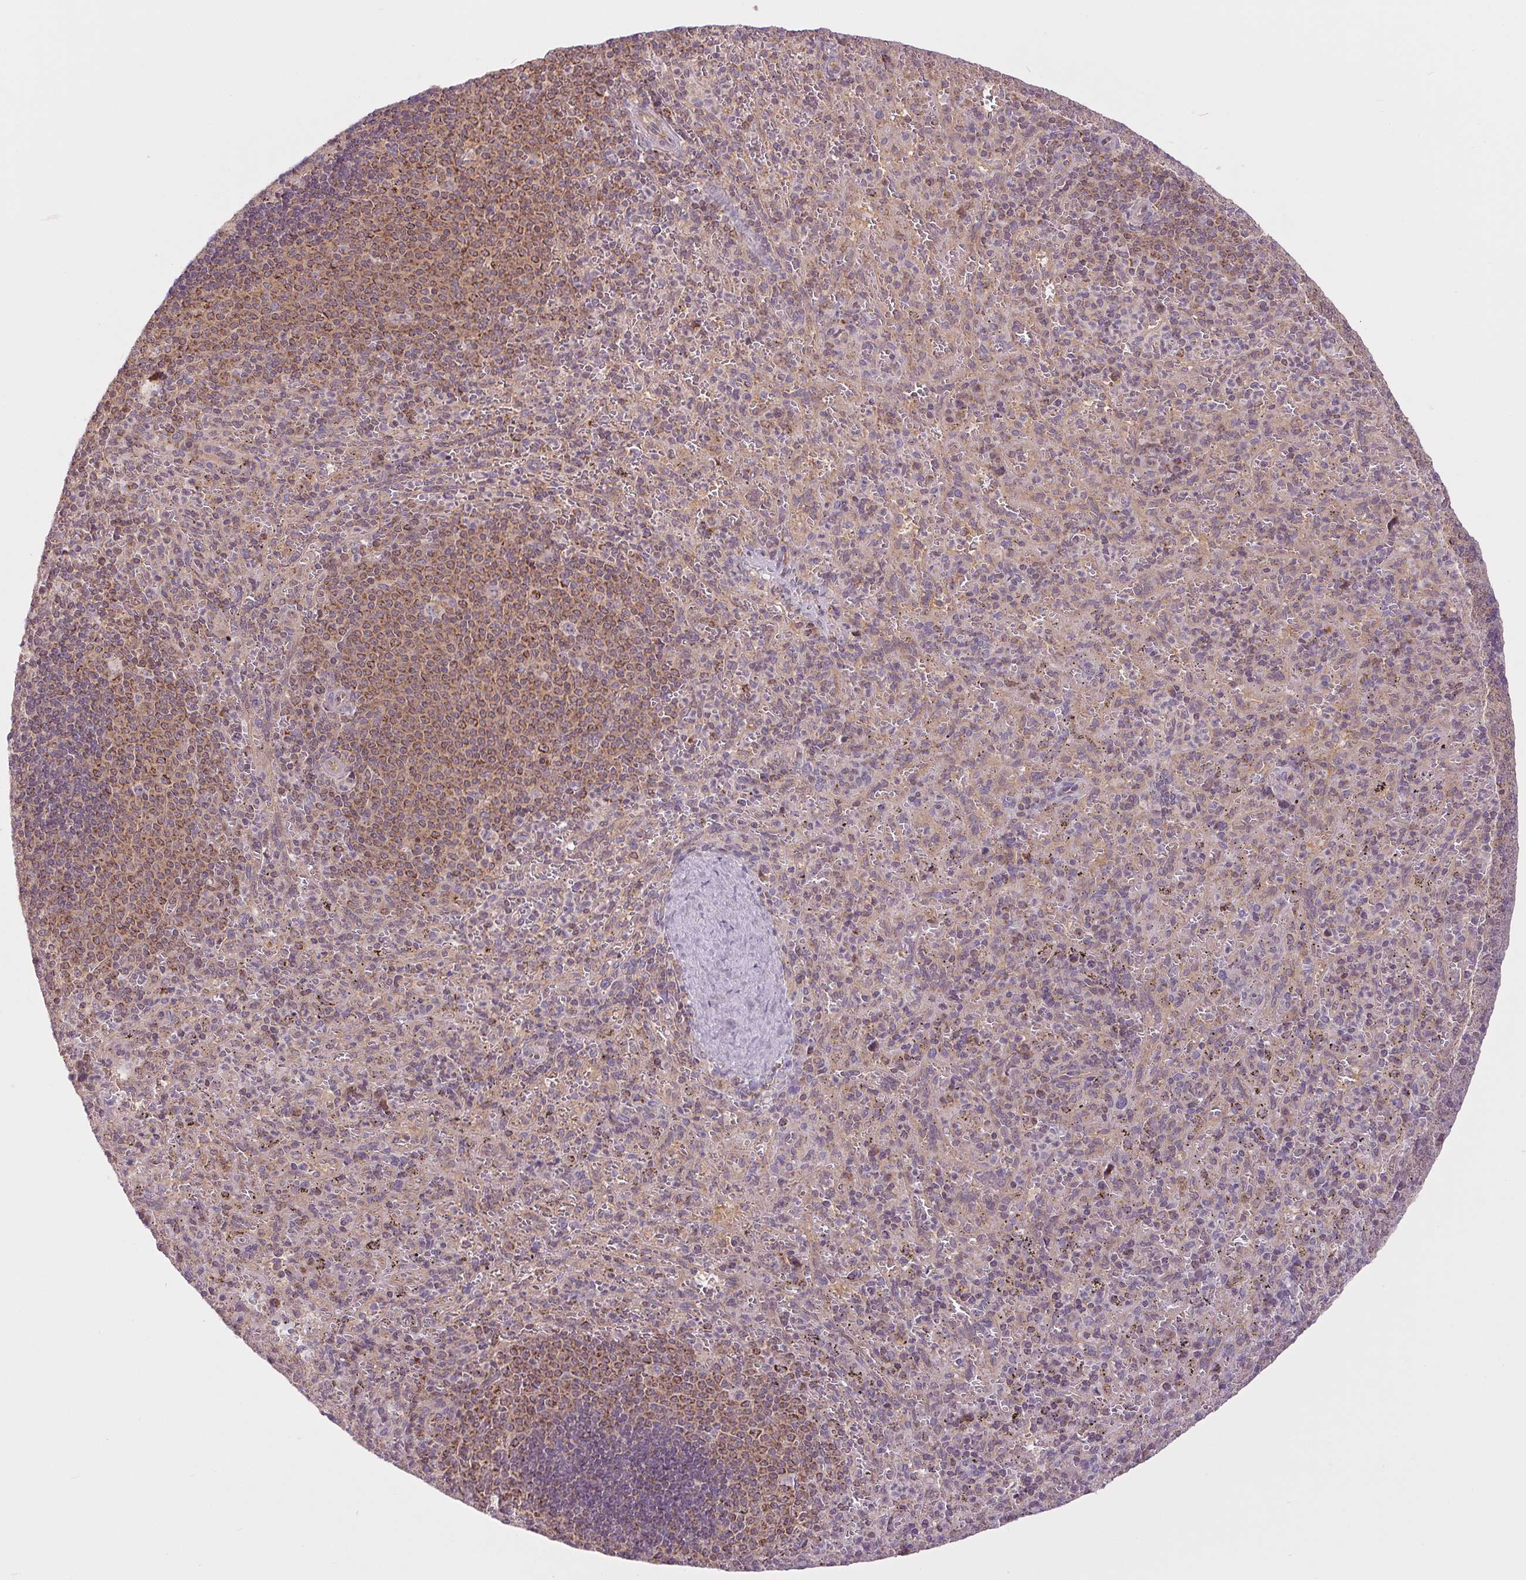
{"staining": {"intensity": "weak", "quantity": "<25%", "location": "cytoplasmic/membranous"}, "tissue": "spleen", "cell_type": "Cells in red pulp", "image_type": "normal", "snomed": [{"axis": "morphology", "description": "Normal tissue, NOS"}, {"axis": "topography", "description": "Spleen"}], "caption": "Cells in red pulp are negative for brown protein staining in unremarkable spleen. (Immunohistochemistry, brightfield microscopy, high magnification).", "gene": "MAP3K5", "patient": {"sex": "male", "age": 57}}